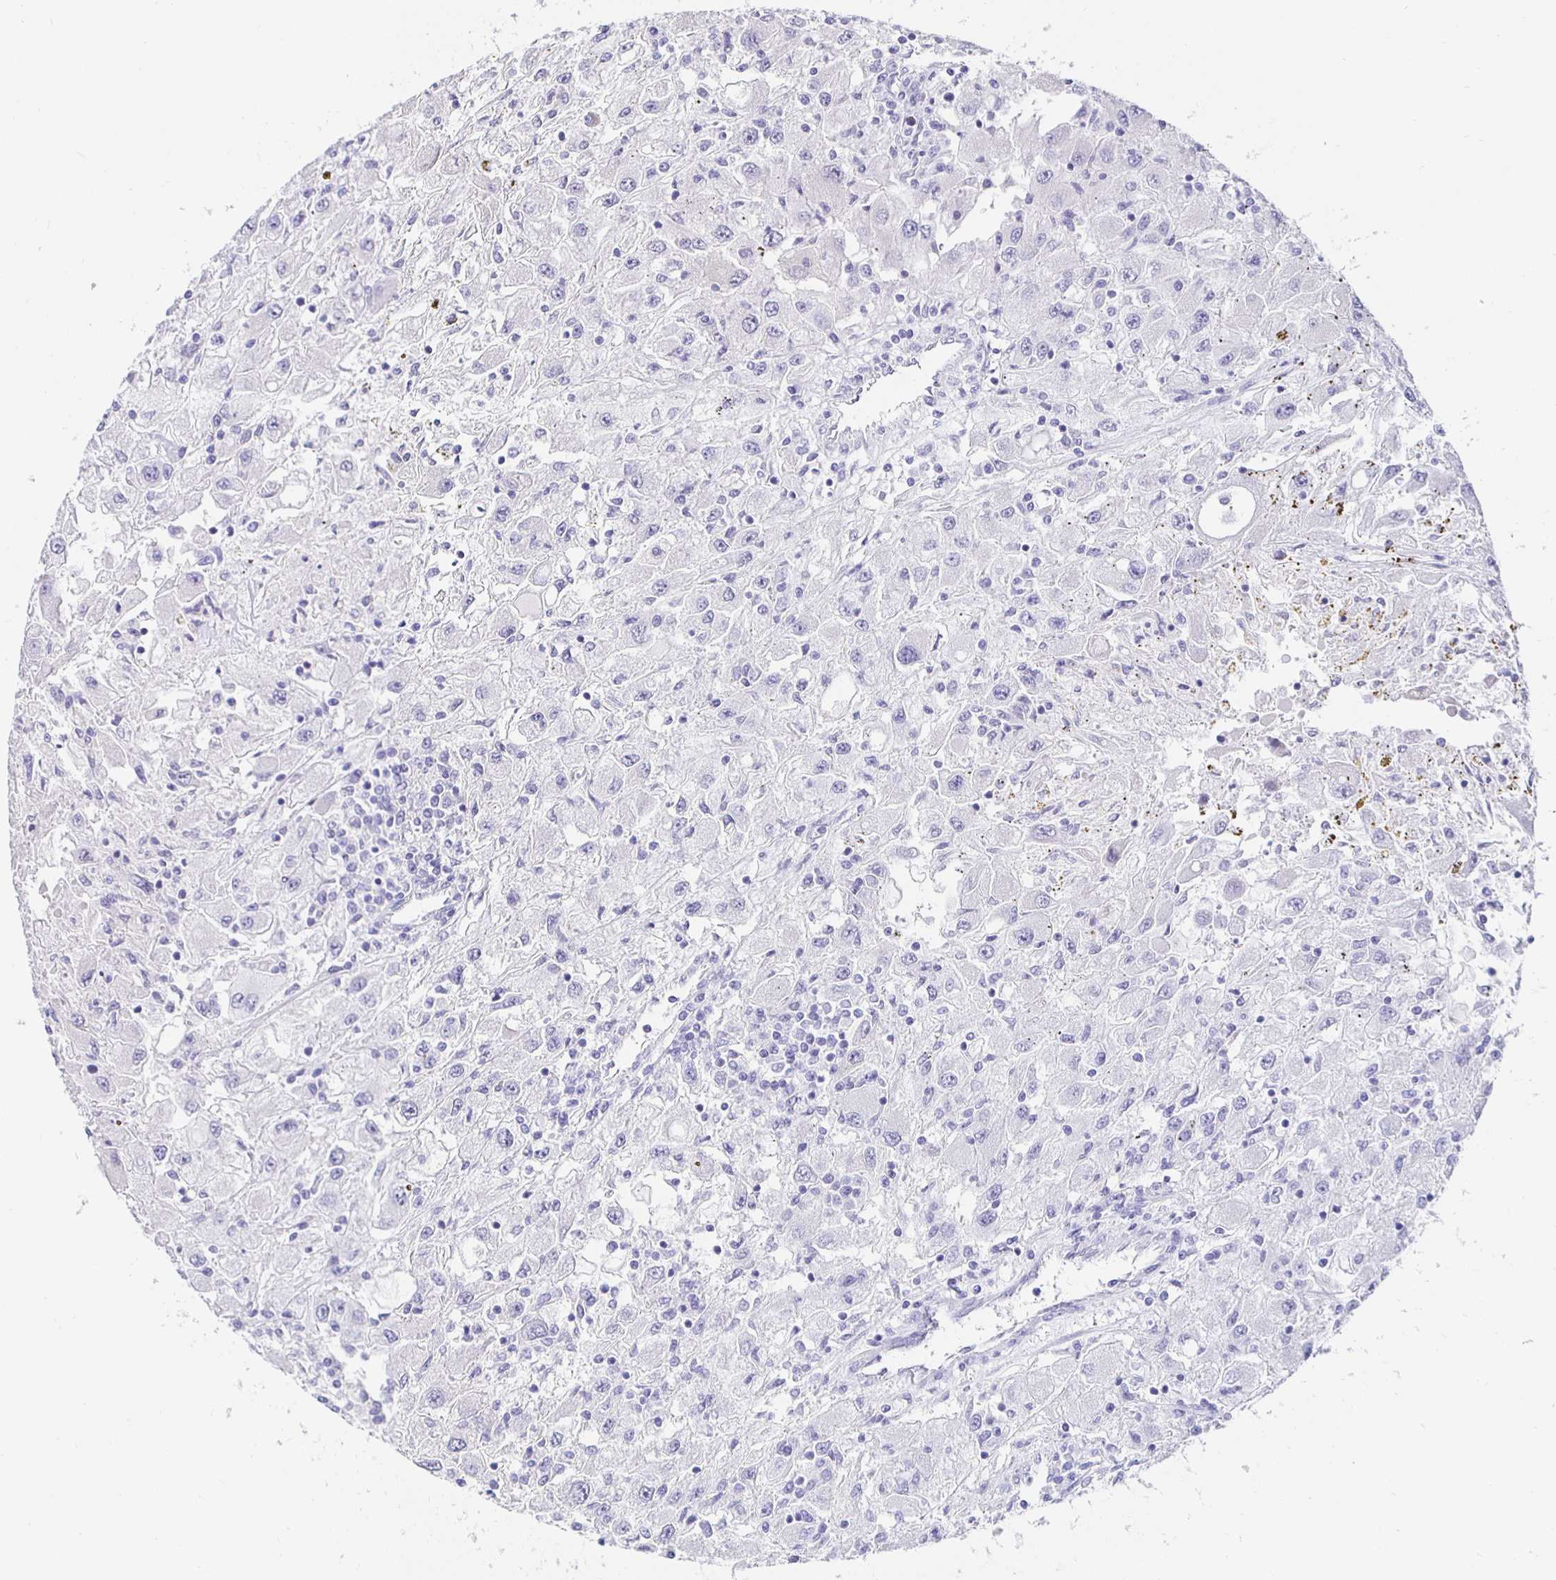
{"staining": {"intensity": "negative", "quantity": "none", "location": "none"}, "tissue": "renal cancer", "cell_type": "Tumor cells", "image_type": "cancer", "snomed": [{"axis": "morphology", "description": "Adenocarcinoma, NOS"}, {"axis": "topography", "description": "Kidney"}], "caption": "Tumor cells show no significant expression in adenocarcinoma (renal). The staining is performed using DAB (3,3'-diaminobenzidine) brown chromogen with nuclei counter-stained in using hematoxylin.", "gene": "HSPA4L", "patient": {"sex": "female", "age": 67}}